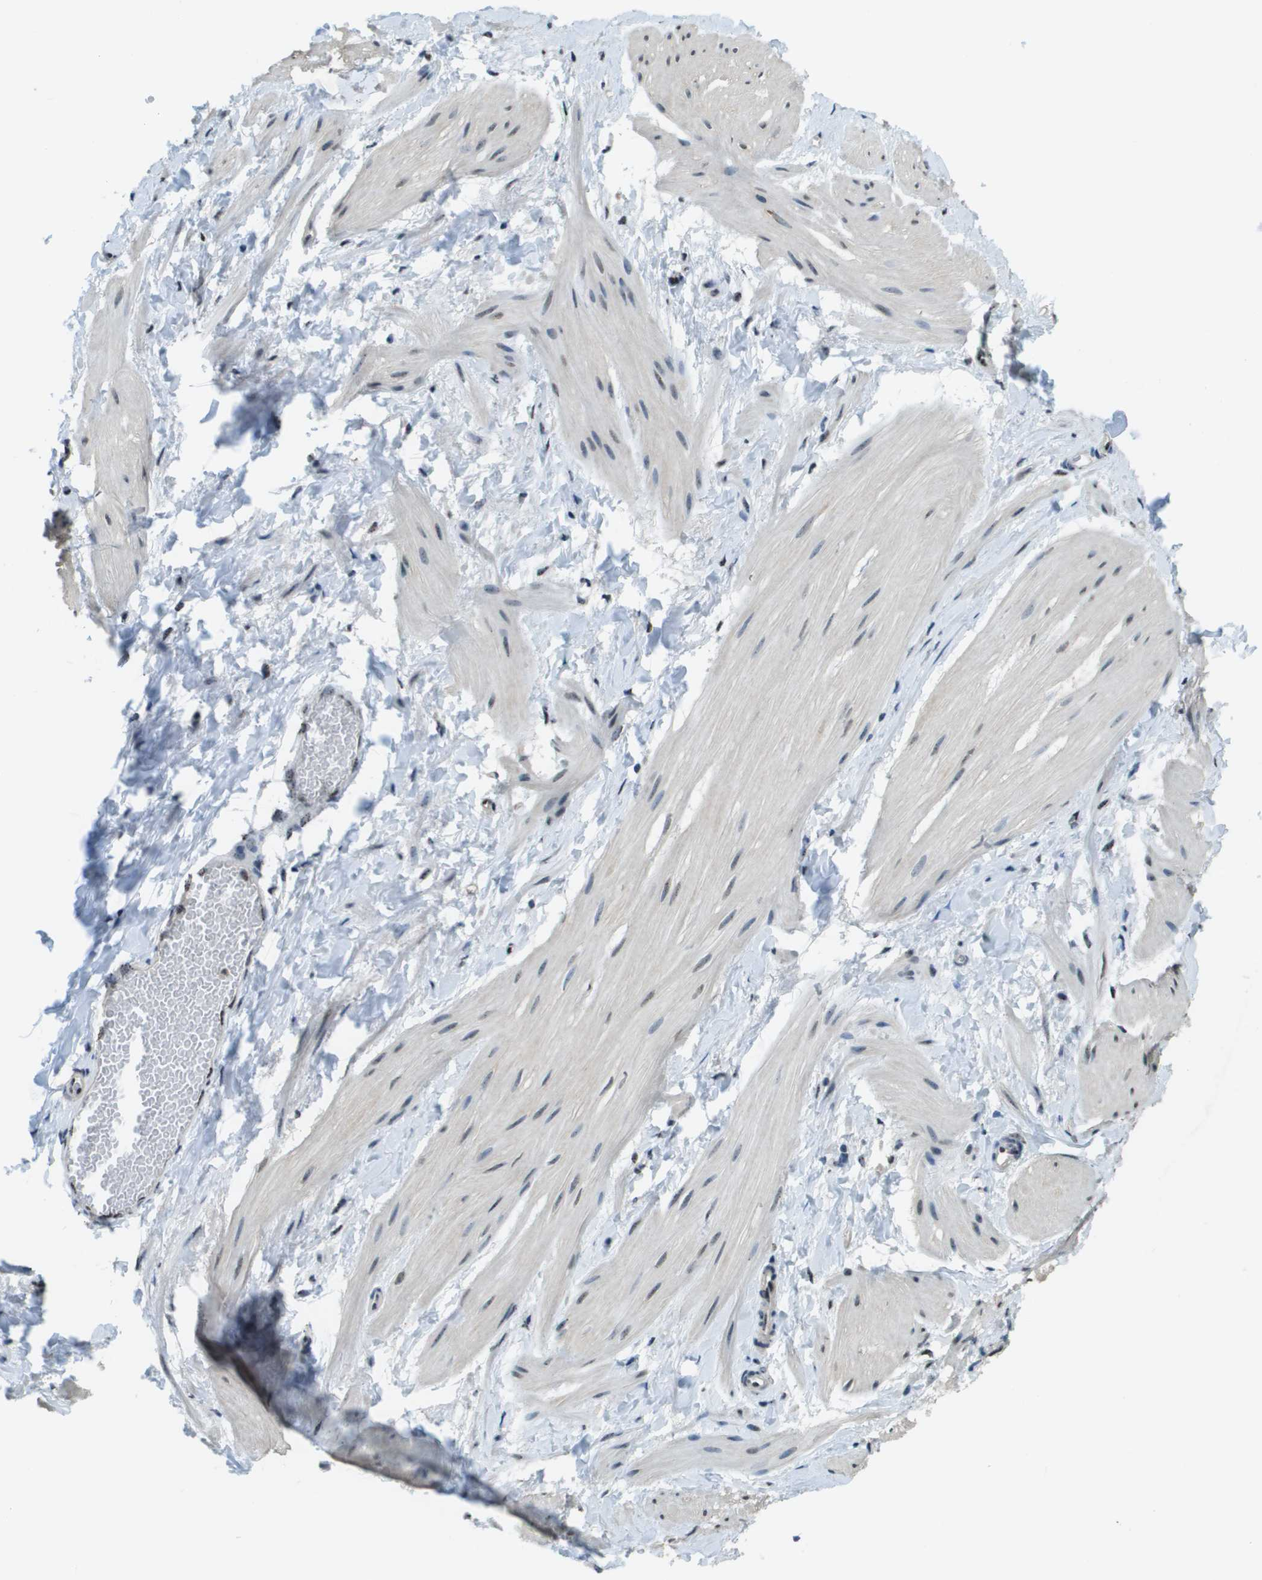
{"staining": {"intensity": "negative", "quantity": "none", "location": "none"}, "tissue": "smooth muscle", "cell_type": "Smooth muscle cells", "image_type": "normal", "snomed": [{"axis": "morphology", "description": "Normal tissue, NOS"}, {"axis": "topography", "description": "Smooth muscle"}], "caption": "Photomicrograph shows no protein positivity in smooth muscle cells of normal smooth muscle.", "gene": "SP100", "patient": {"sex": "male", "age": 16}}